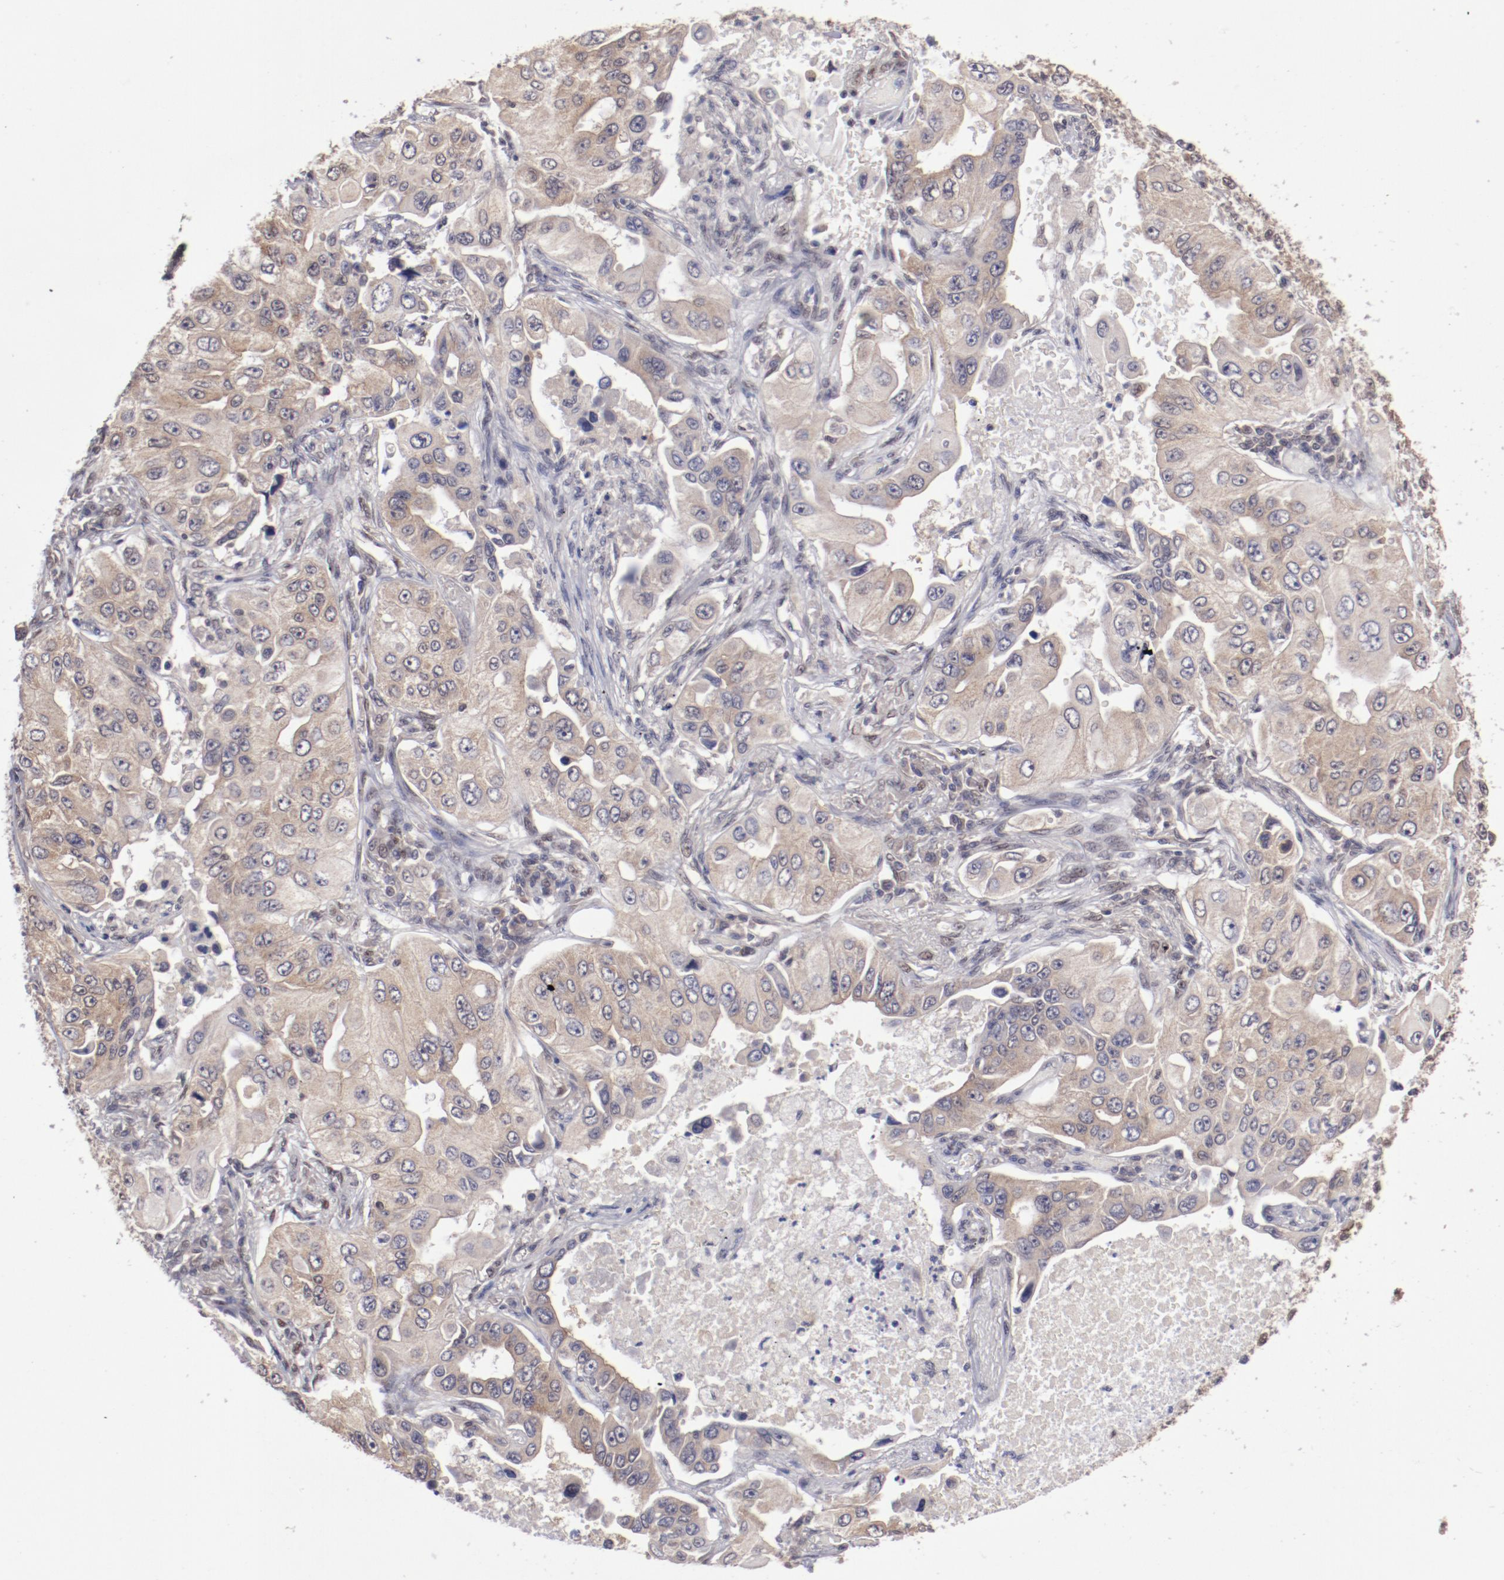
{"staining": {"intensity": "weak", "quantity": ">75%", "location": "cytoplasmic/membranous"}, "tissue": "lung cancer", "cell_type": "Tumor cells", "image_type": "cancer", "snomed": [{"axis": "morphology", "description": "Adenocarcinoma, NOS"}, {"axis": "topography", "description": "Lung"}], "caption": "Lung cancer (adenocarcinoma) stained with a protein marker demonstrates weak staining in tumor cells.", "gene": "ARNT", "patient": {"sex": "male", "age": 84}}